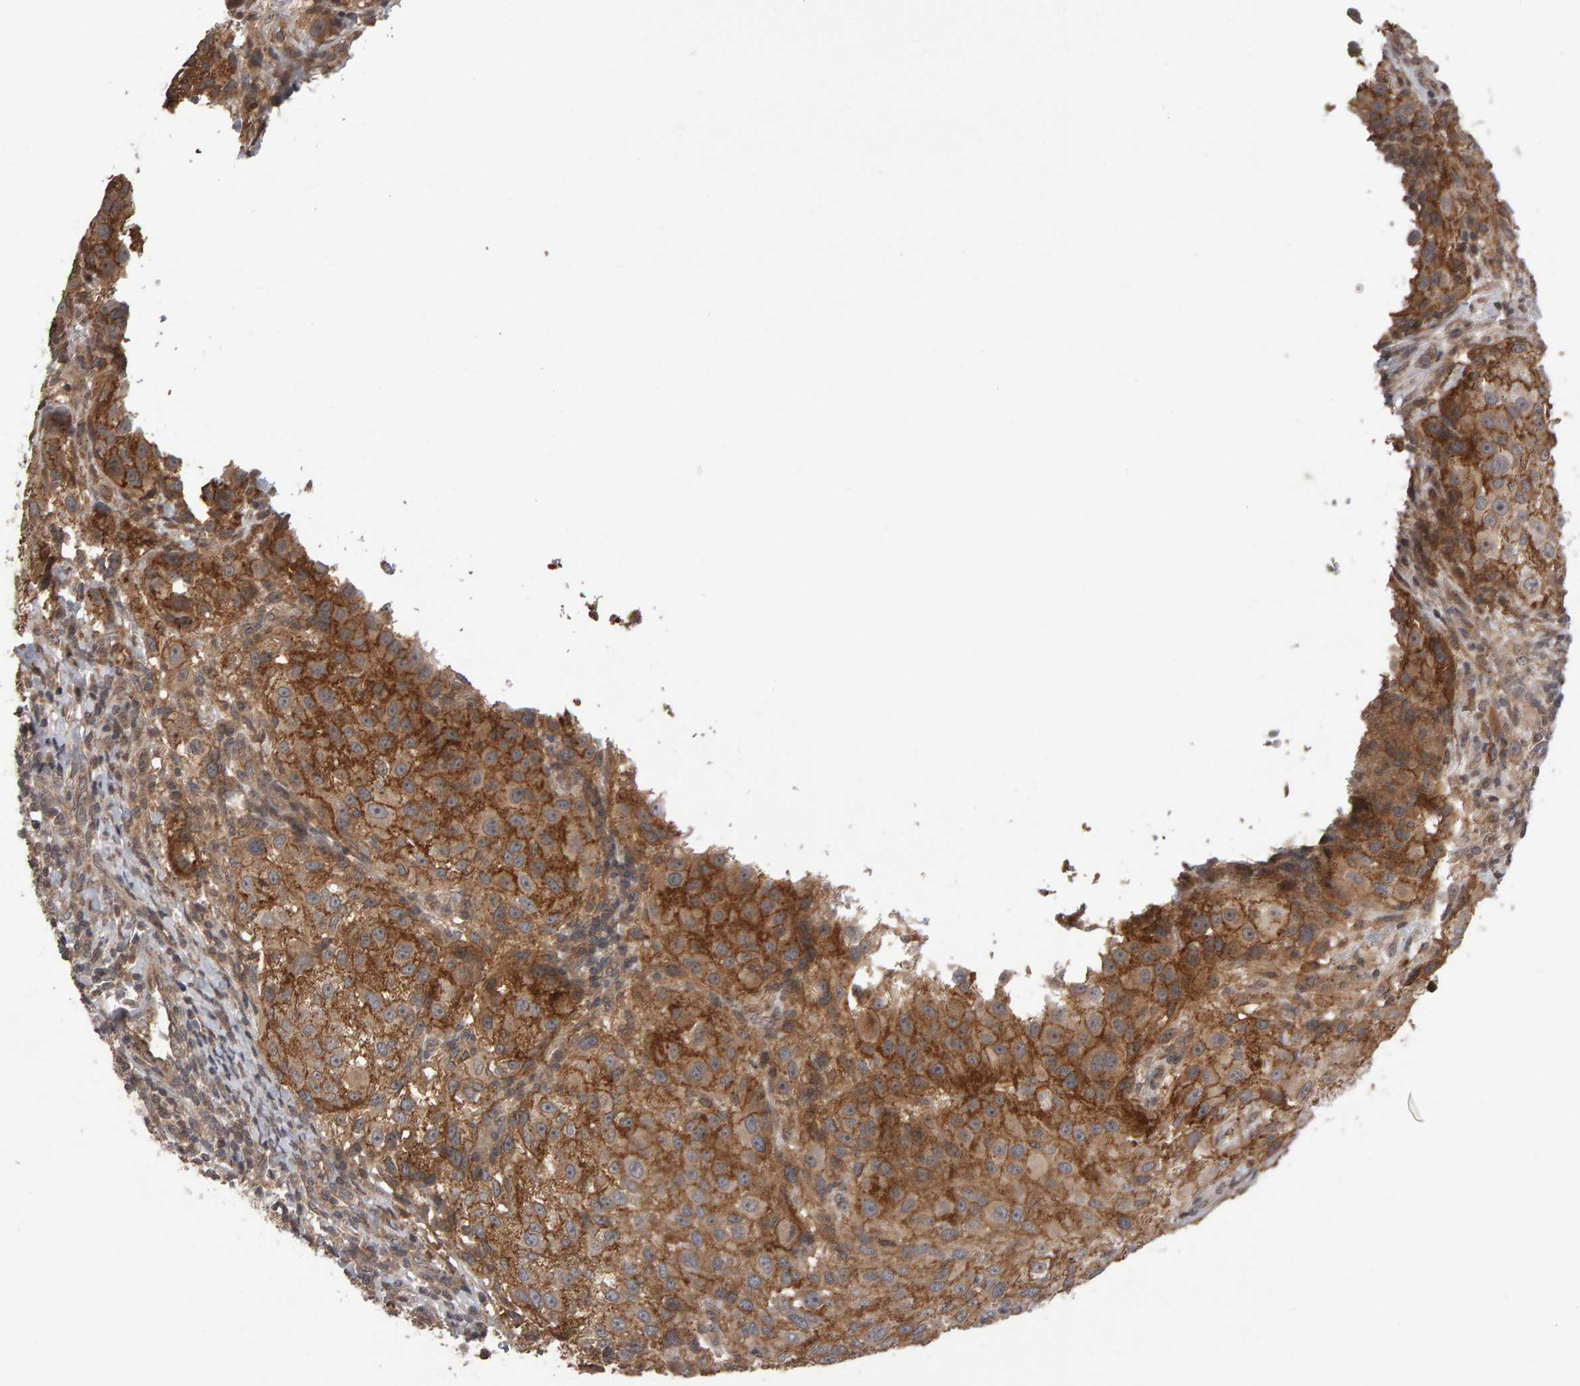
{"staining": {"intensity": "moderate", "quantity": ">75%", "location": "cytoplasmic/membranous"}, "tissue": "melanoma", "cell_type": "Tumor cells", "image_type": "cancer", "snomed": [{"axis": "morphology", "description": "Necrosis, NOS"}, {"axis": "morphology", "description": "Malignant melanoma, NOS"}, {"axis": "topography", "description": "Skin"}], "caption": "Malignant melanoma tissue shows moderate cytoplasmic/membranous expression in about >75% of tumor cells", "gene": "SCRIB", "patient": {"sex": "female", "age": 87}}